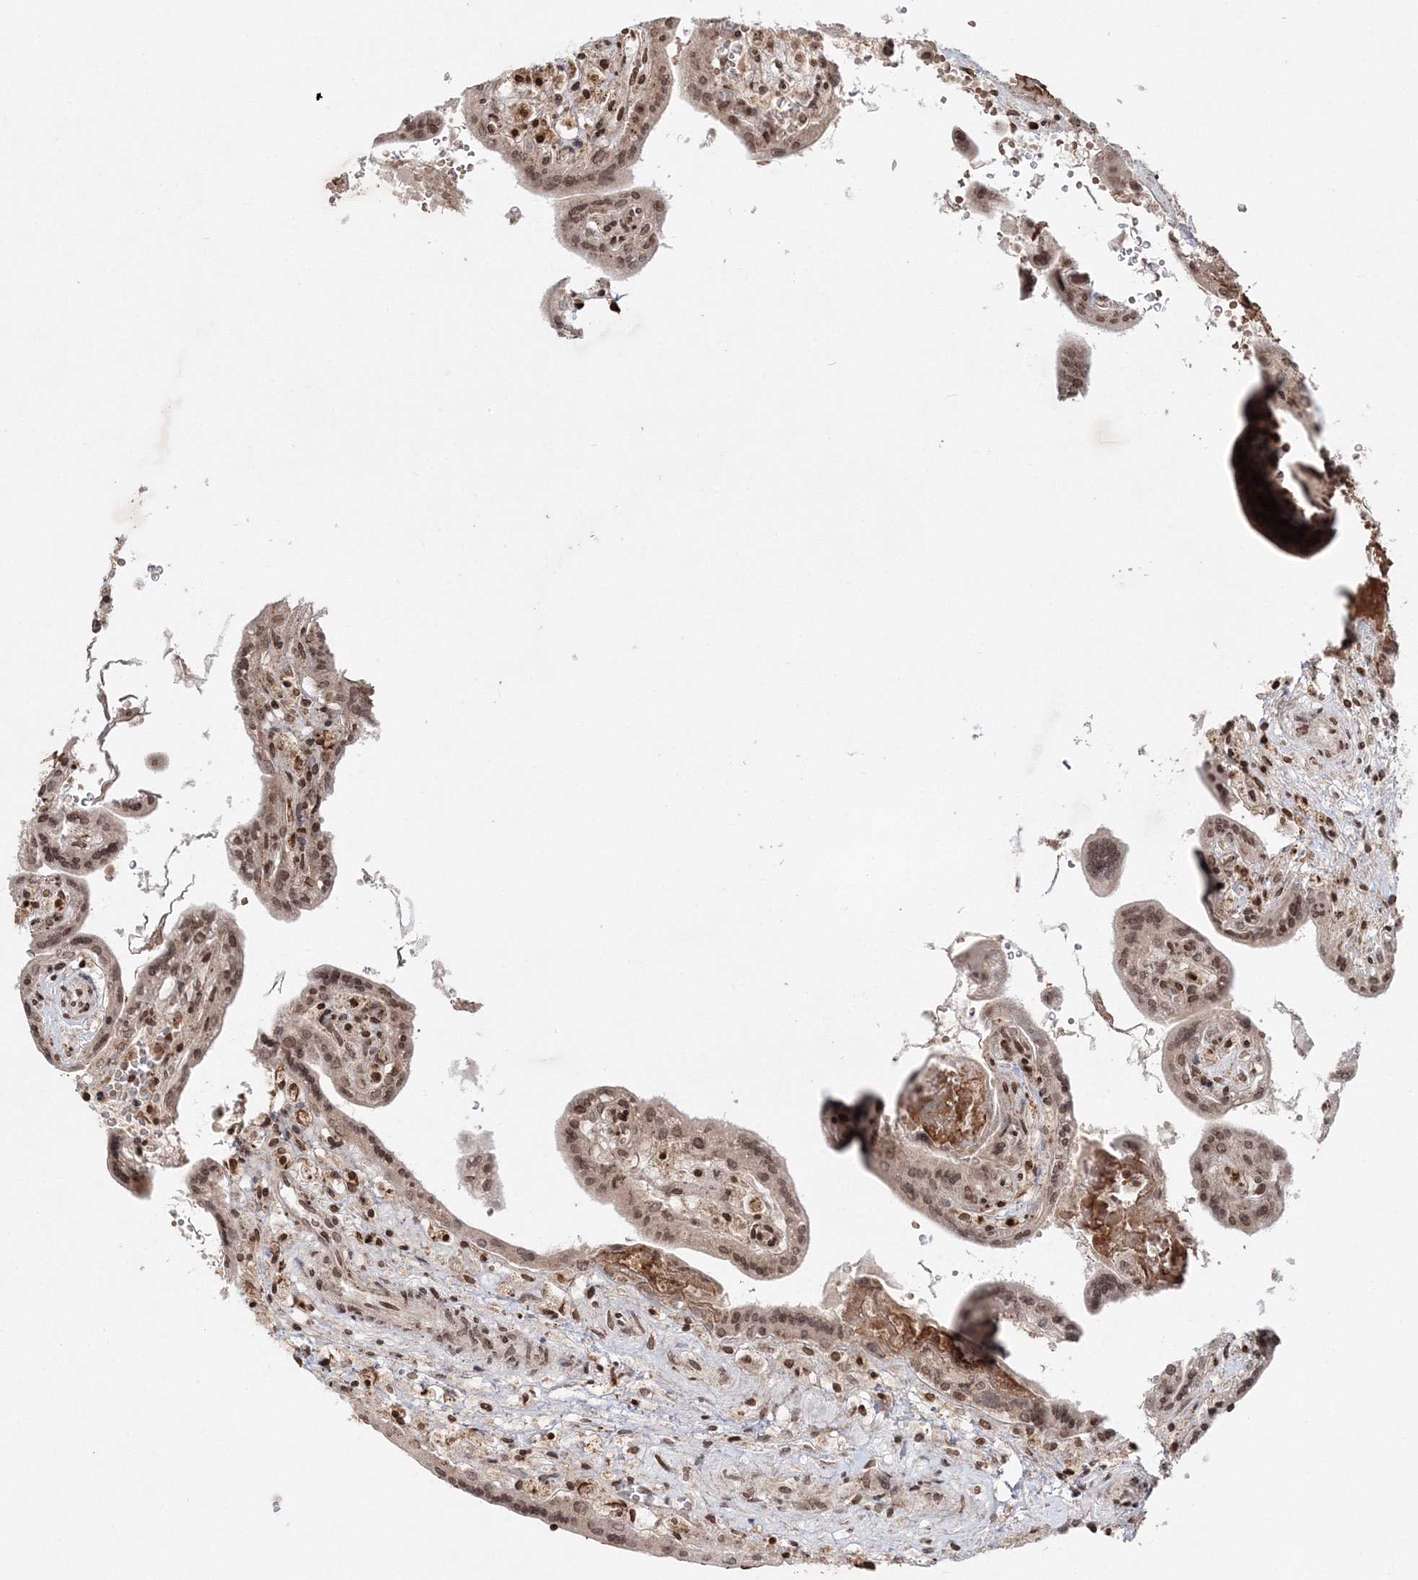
{"staining": {"intensity": "moderate", "quantity": ">75%", "location": "cytoplasmic/membranous,nuclear"}, "tissue": "placenta", "cell_type": "Trophoblastic cells", "image_type": "normal", "snomed": [{"axis": "morphology", "description": "Normal tissue, NOS"}, {"axis": "topography", "description": "Placenta"}], "caption": "Protein staining by immunohistochemistry (IHC) demonstrates moderate cytoplasmic/membranous,nuclear expression in approximately >75% of trophoblastic cells in benign placenta.", "gene": "CARM1", "patient": {"sex": "female", "age": 37}}